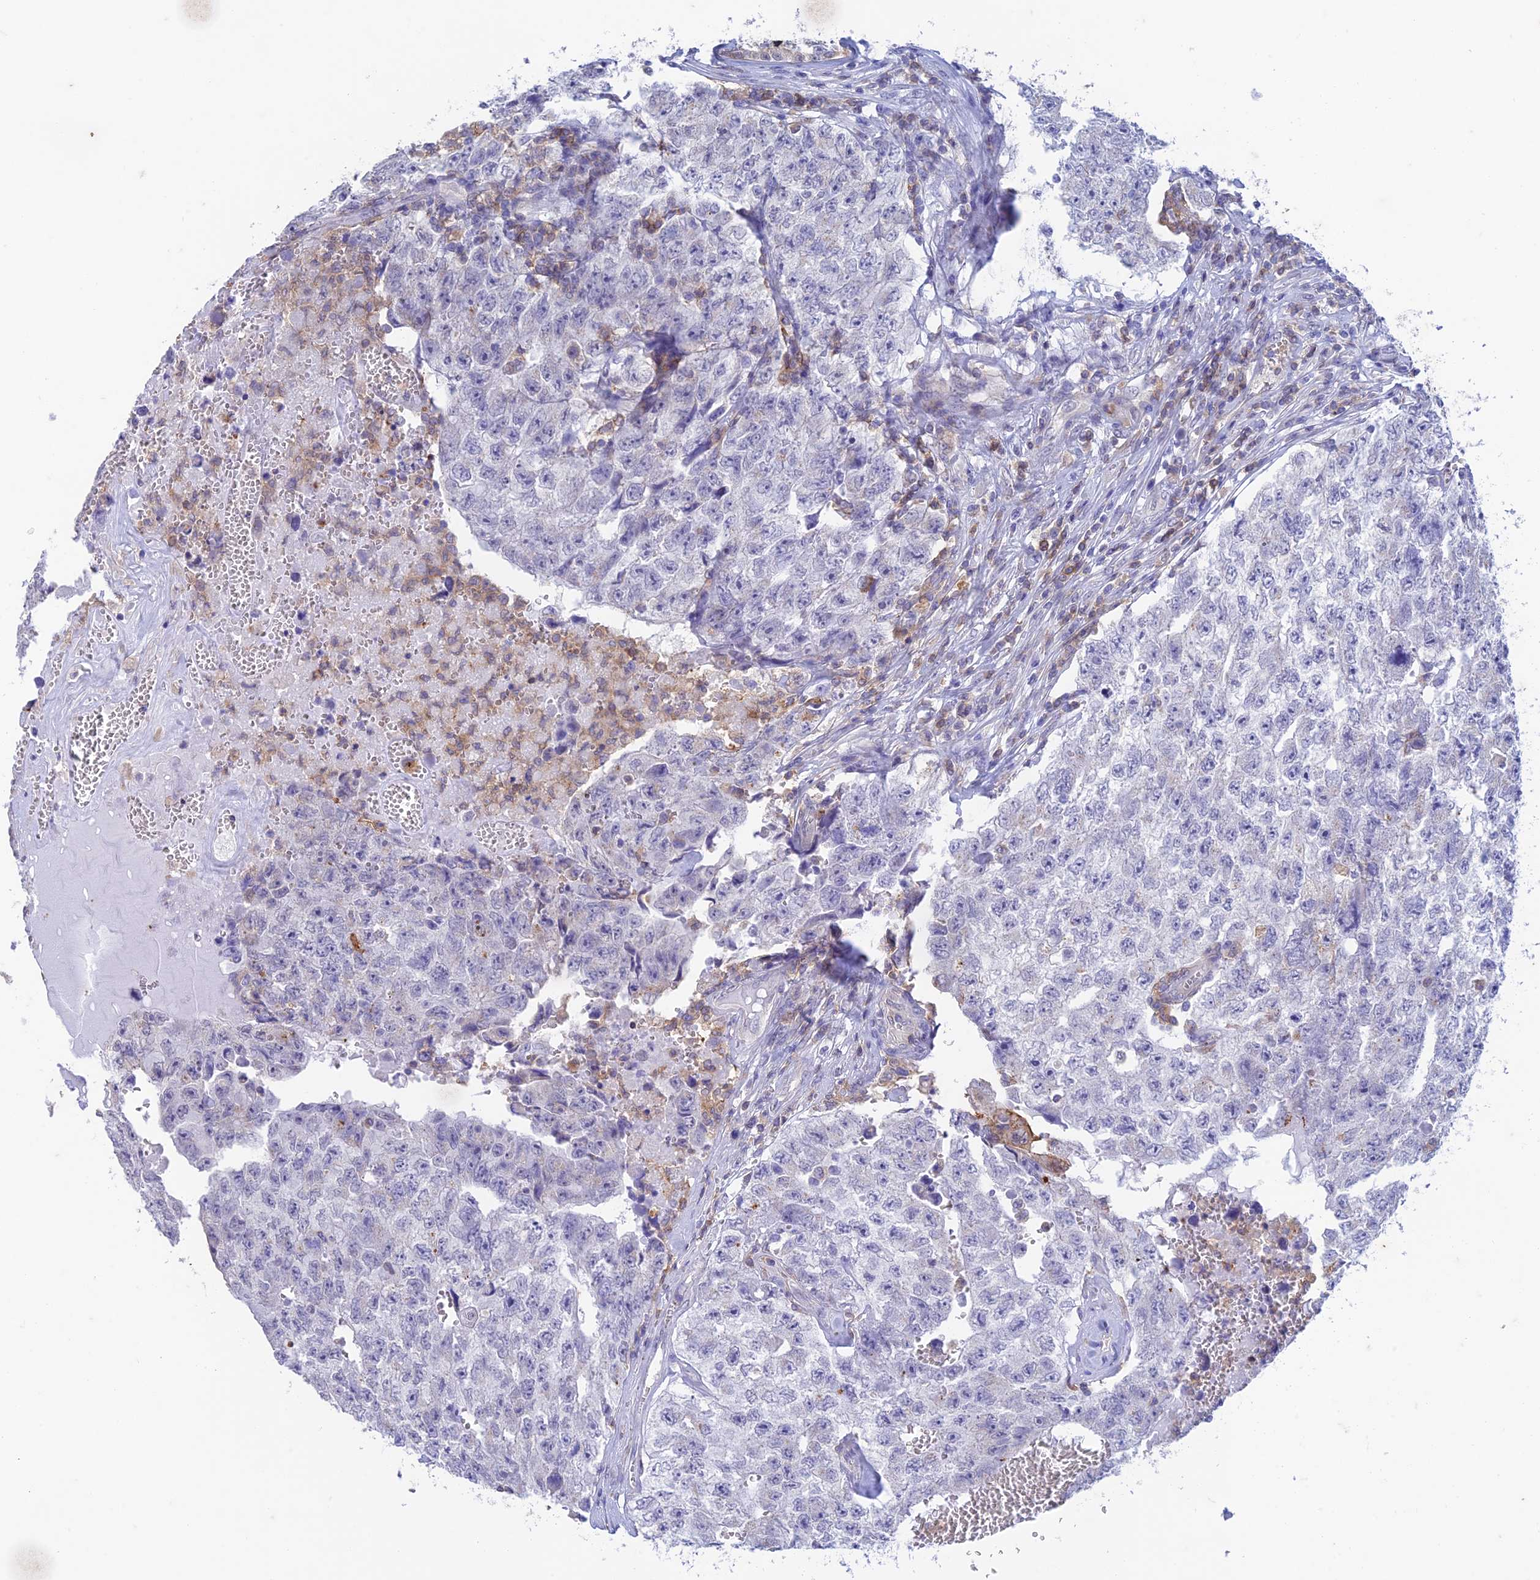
{"staining": {"intensity": "negative", "quantity": "none", "location": "none"}, "tissue": "testis cancer", "cell_type": "Tumor cells", "image_type": "cancer", "snomed": [{"axis": "morphology", "description": "Carcinoma, Embryonal, NOS"}, {"axis": "topography", "description": "Testis"}], "caption": "A histopathology image of testis cancer stained for a protein reveals no brown staining in tumor cells.", "gene": "FGF7", "patient": {"sex": "male", "age": 17}}